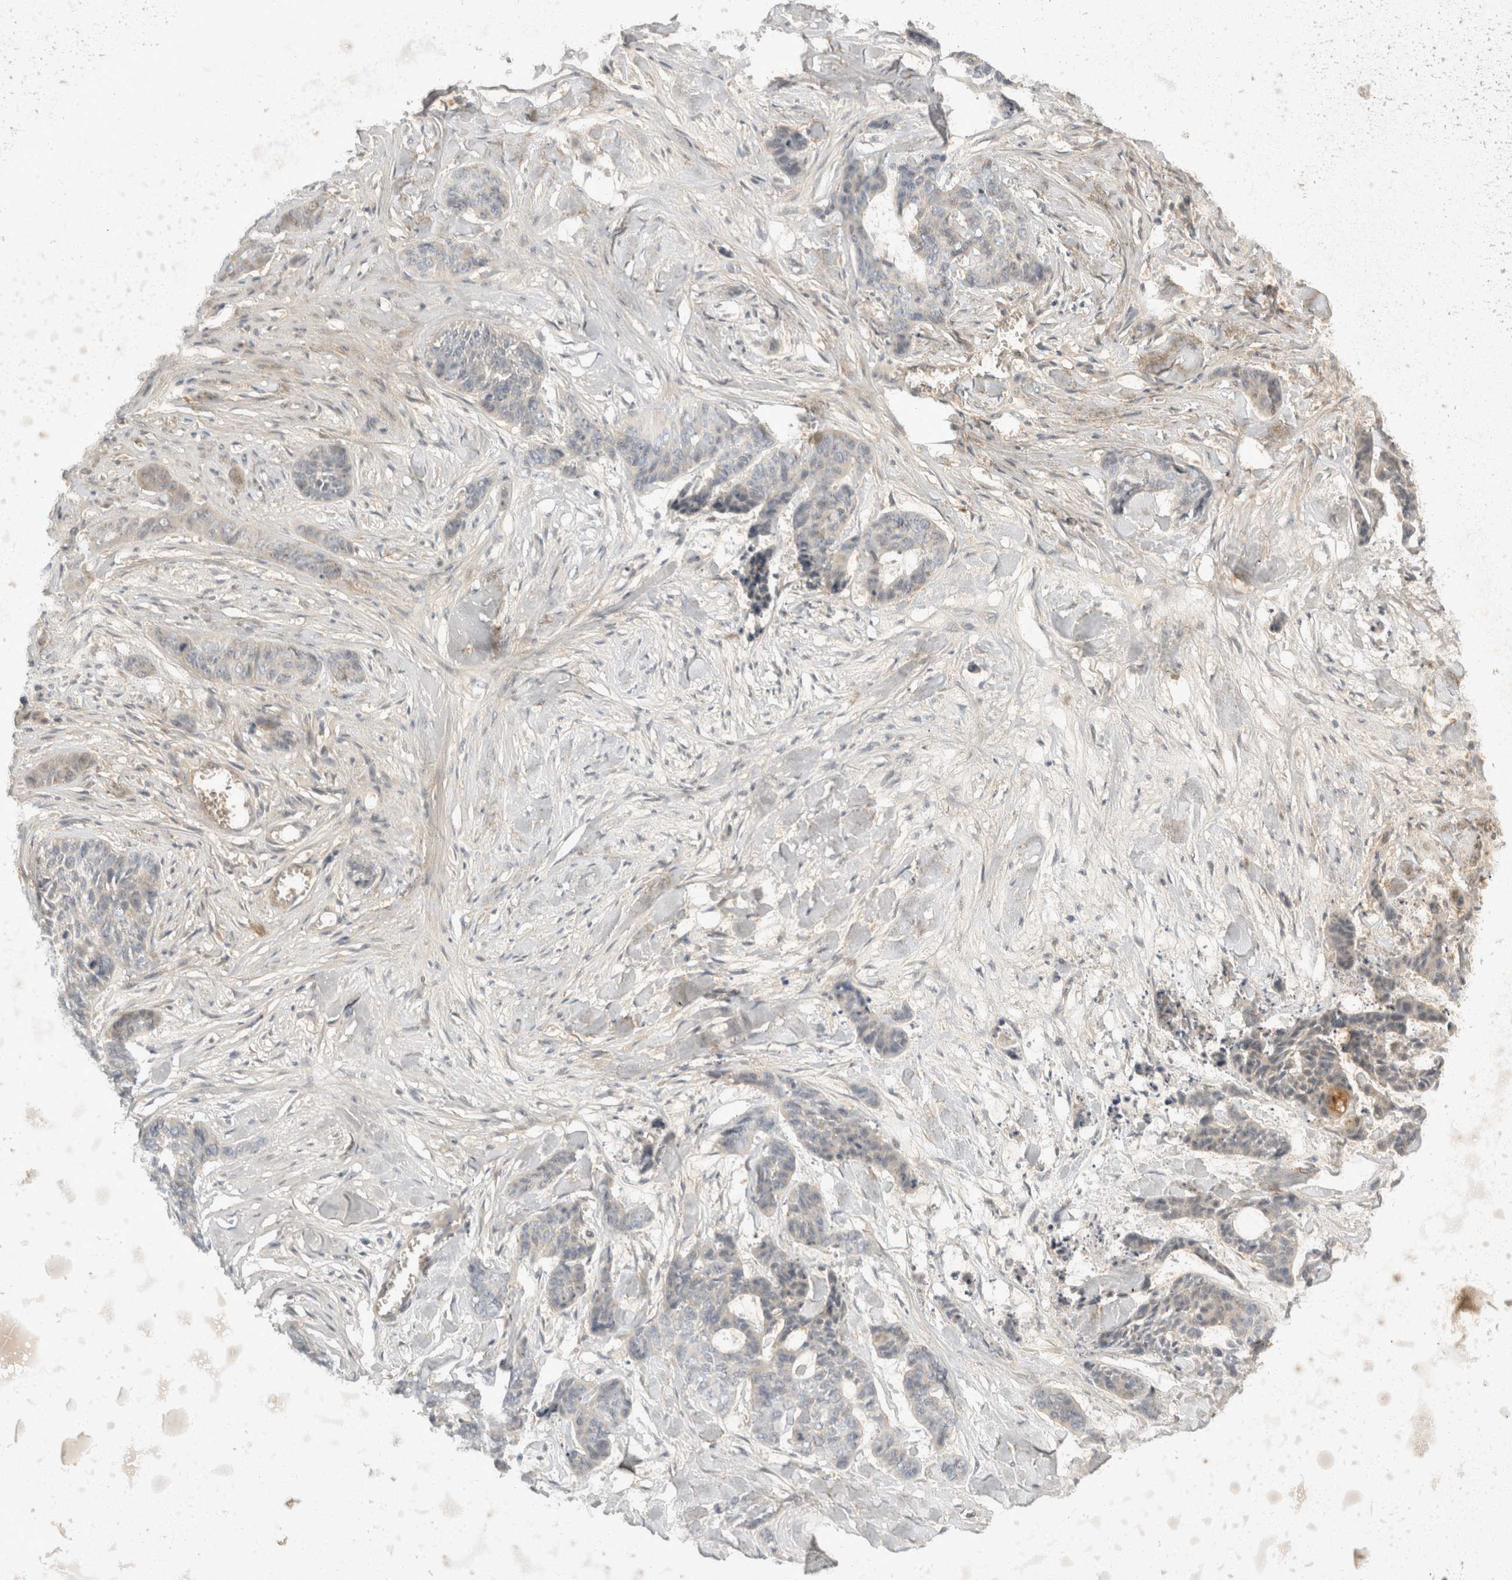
{"staining": {"intensity": "negative", "quantity": "none", "location": "none"}, "tissue": "skin cancer", "cell_type": "Tumor cells", "image_type": "cancer", "snomed": [{"axis": "morphology", "description": "Basal cell carcinoma"}, {"axis": "topography", "description": "Skin"}], "caption": "A micrograph of skin cancer stained for a protein displays no brown staining in tumor cells. (DAB immunohistochemistry visualized using brightfield microscopy, high magnification).", "gene": "TOM1L2", "patient": {"sex": "female", "age": 64}}